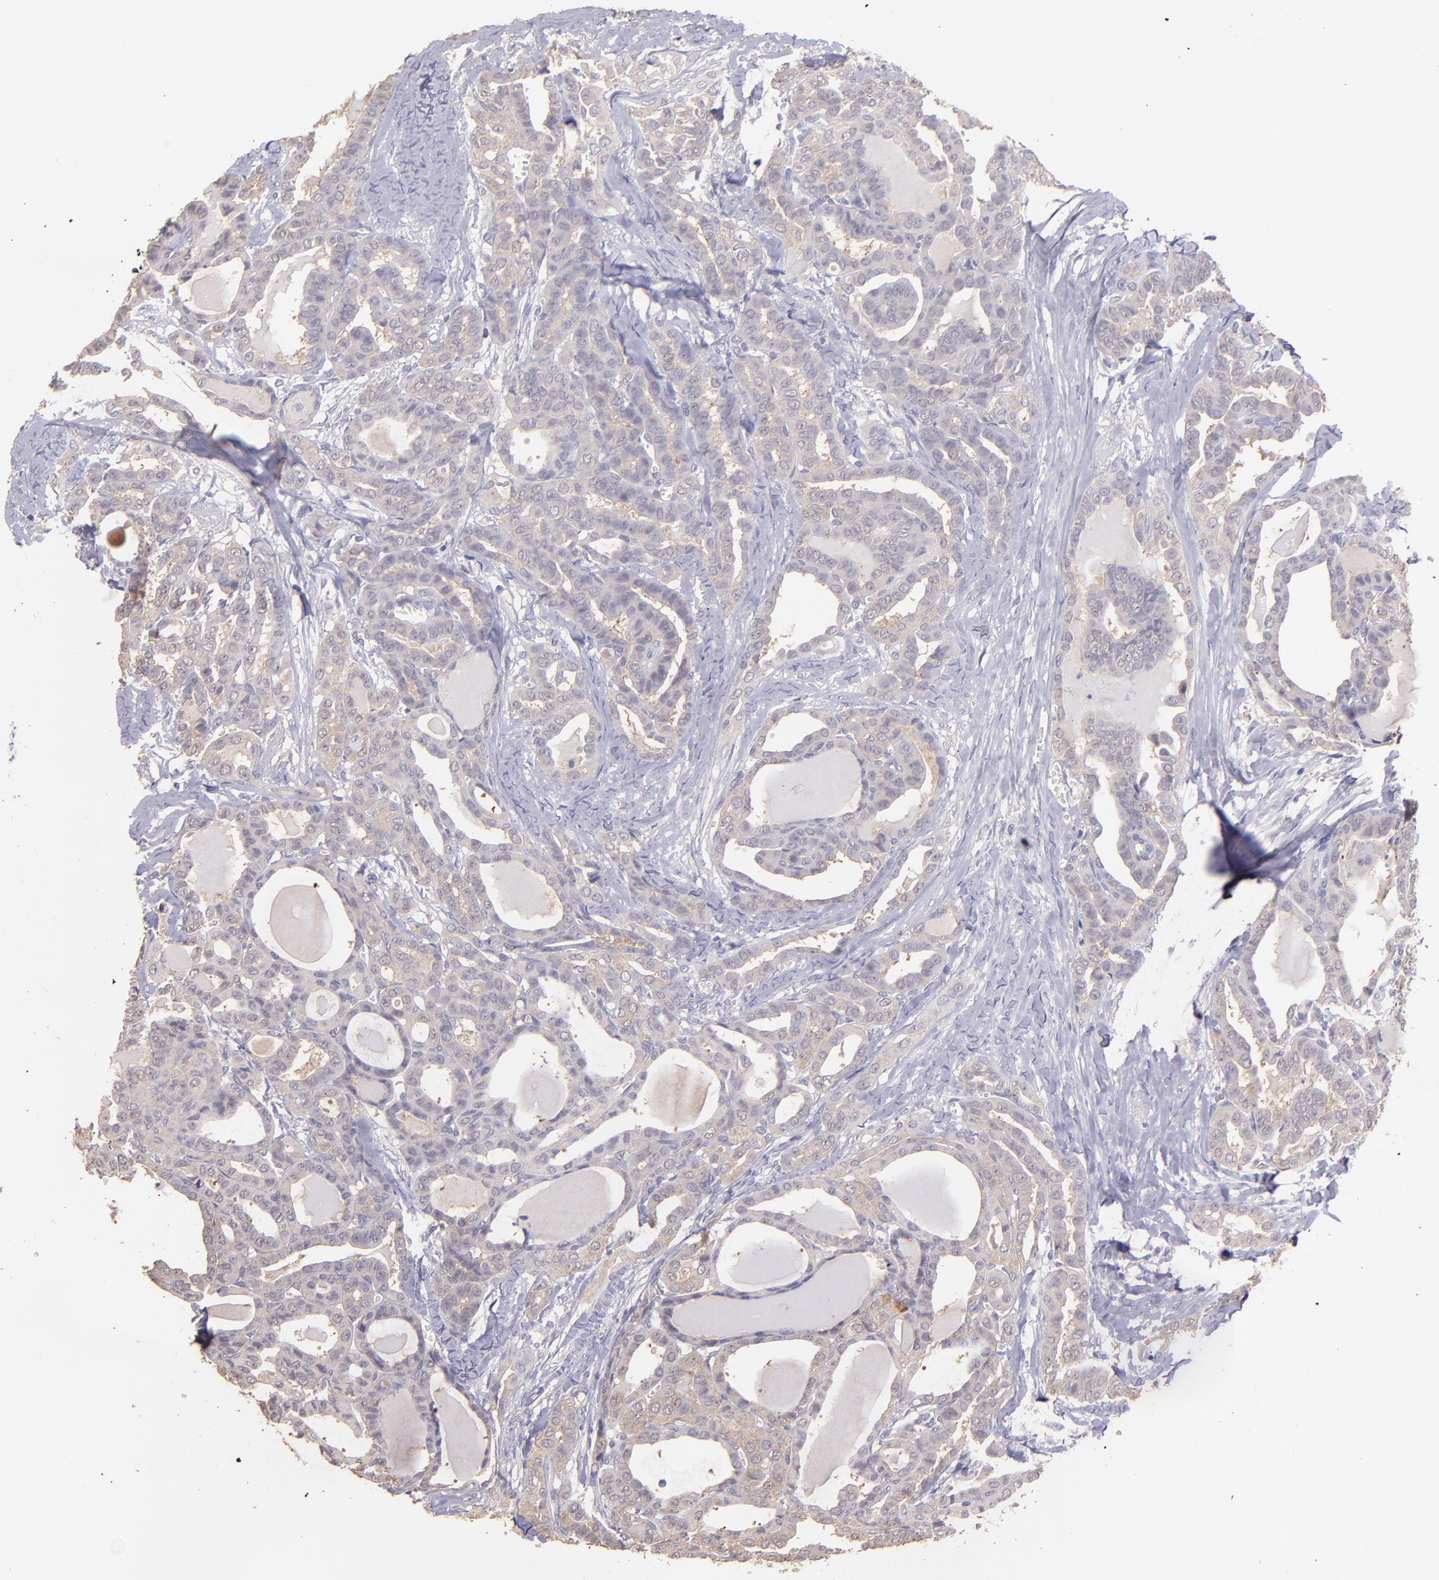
{"staining": {"intensity": "weak", "quantity": ">75%", "location": "cytoplasmic/membranous"}, "tissue": "thyroid cancer", "cell_type": "Tumor cells", "image_type": "cancer", "snomed": [{"axis": "morphology", "description": "Carcinoma, NOS"}, {"axis": "topography", "description": "Thyroid gland"}], "caption": "Immunohistochemistry (DAB) staining of human thyroid cancer demonstrates weak cytoplasmic/membranous protein expression in about >75% of tumor cells. The protein of interest is shown in brown color, while the nuclei are stained blue.", "gene": "PAPPA", "patient": {"sex": "female", "age": 91}}